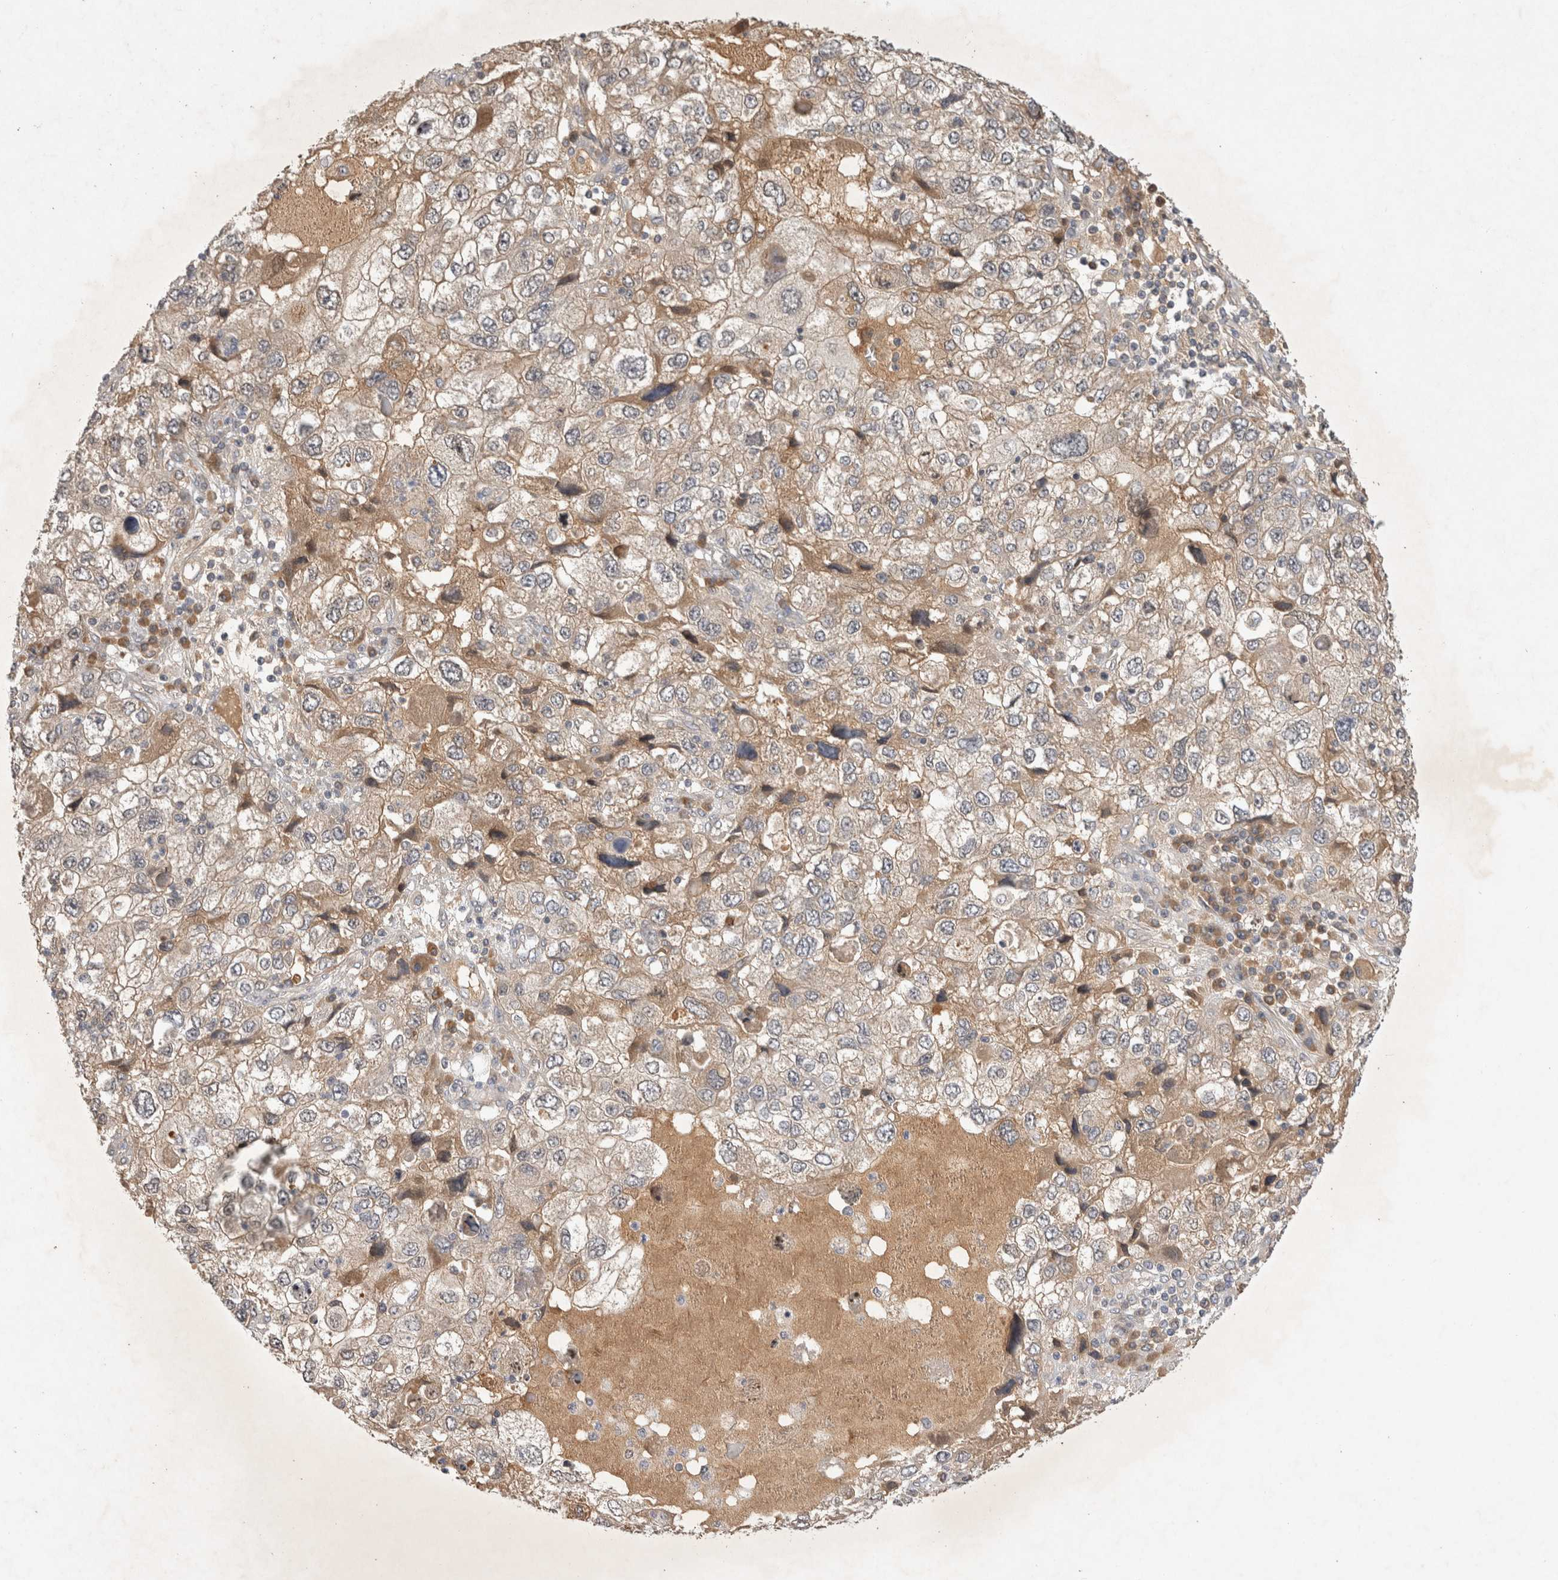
{"staining": {"intensity": "negative", "quantity": "none", "location": "none"}, "tissue": "endometrial cancer", "cell_type": "Tumor cells", "image_type": "cancer", "snomed": [{"axis": "morphology", "description": "Adenocarcinoma, NOS"}, {"axis": "topography", "description": "Endometrium"}], "caption": "An immunohistochemistry image of endometrial cancer (adenocarcinoma) is shown. There is no staining in tumor cells of endometrial cancer (adenocarcinoma).", "gene": "YES1", "patient": {"sex": "female", "age": 49}}